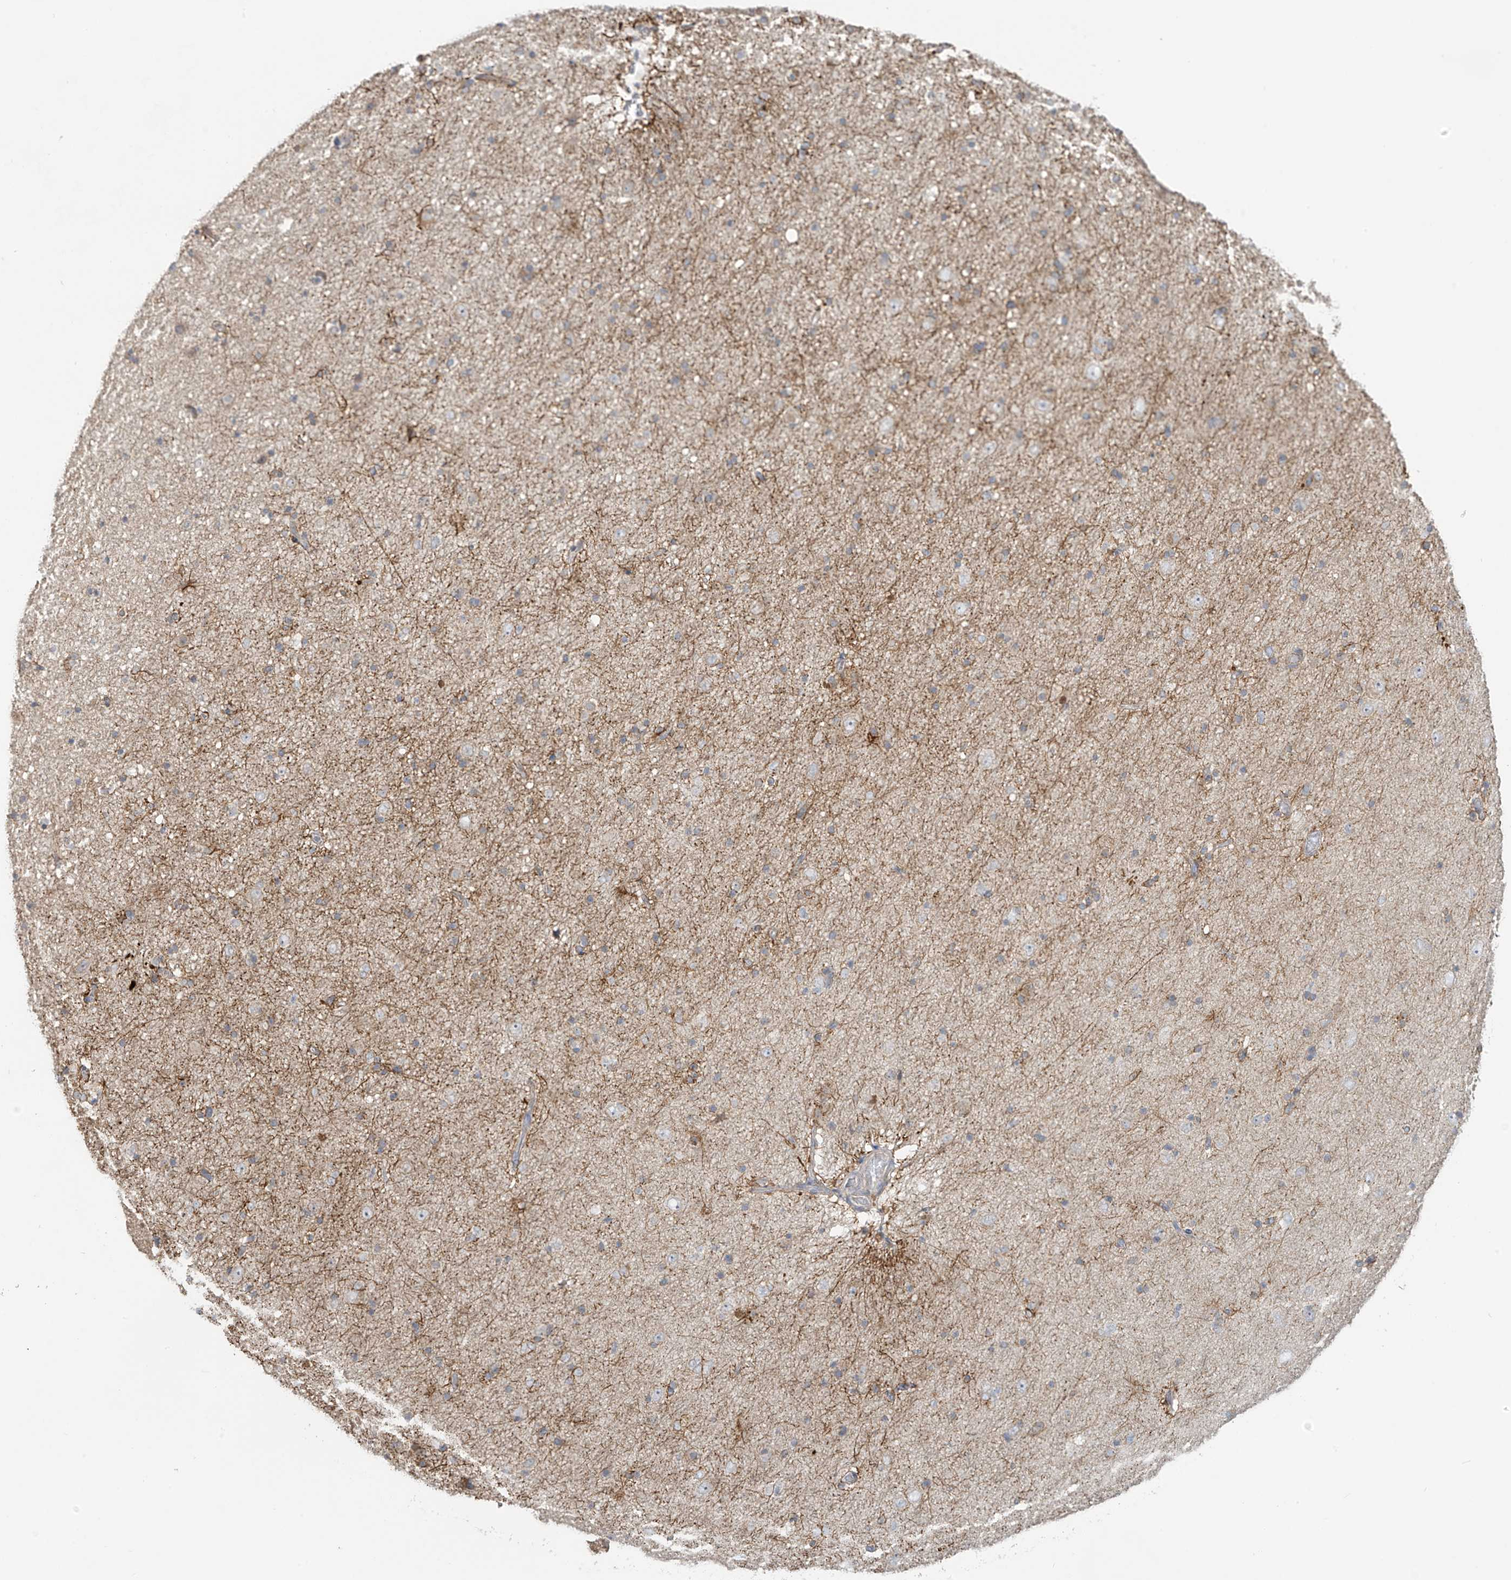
{"staining": {"intensity": "weak", "quantity": "25%-75%", "location": "cytoplasmic/membranous"}, "tissue": "cerebral cortex", "cell_type": "Endothelial cells", "image_type": "normal", "snomed": [{"axis": "morphology", "description": "Normal tissue, NOS"}, {"axis": "topography", "description": "Cerebral cortex"}], "caption": "Protein staining of unremarkable cerebral cortex exhibits weak cytoplasmic/membranous expression in about 25%-75% of endothelial cells. The protein is stained brown, and the nuclei are stained in blue (DAB (3,3'-diaminobenzidine) IHC with brightfield microscopy, high magnification).", "gene": "HDDC2", "patient": {"sex": "male", "age": 34}}